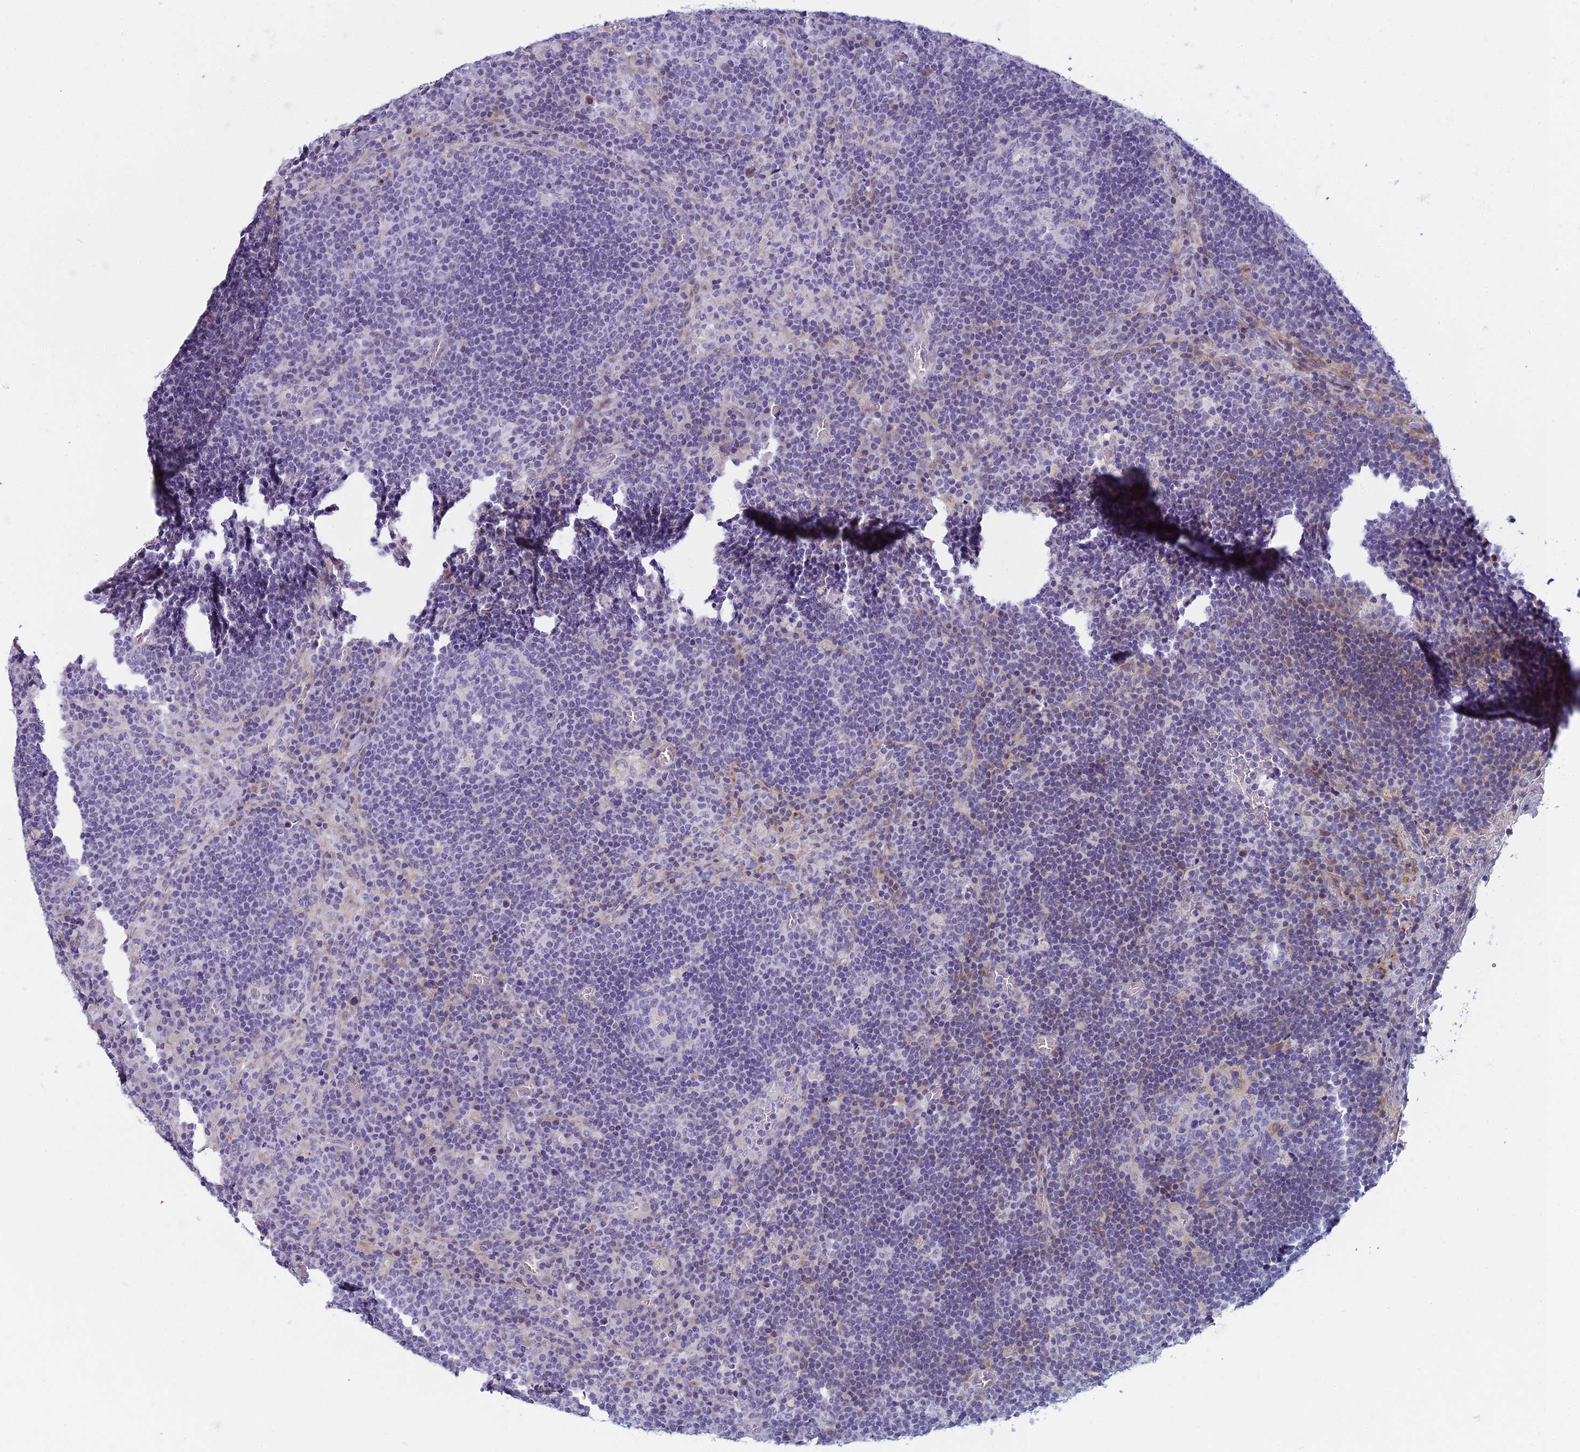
{"staining": {"intensity": "negative", "quantity": "none", "location": "none"}, "tissue": "lymph node", "cell_type": "Germinal center cells", "image_type": "normal", "snomed": [{"axis": "morphology", "description": "Normal tissue, NOS"}, {"axis": "topography", "description": "Lymph node"}], "caption": "Germinal center cells show no significant protein staining in unremarkable lymph node. (IHC, brightfield microscopy, high magnification).", "gene": "ARL15", "patient": {"sex": "male", "age": 58}}